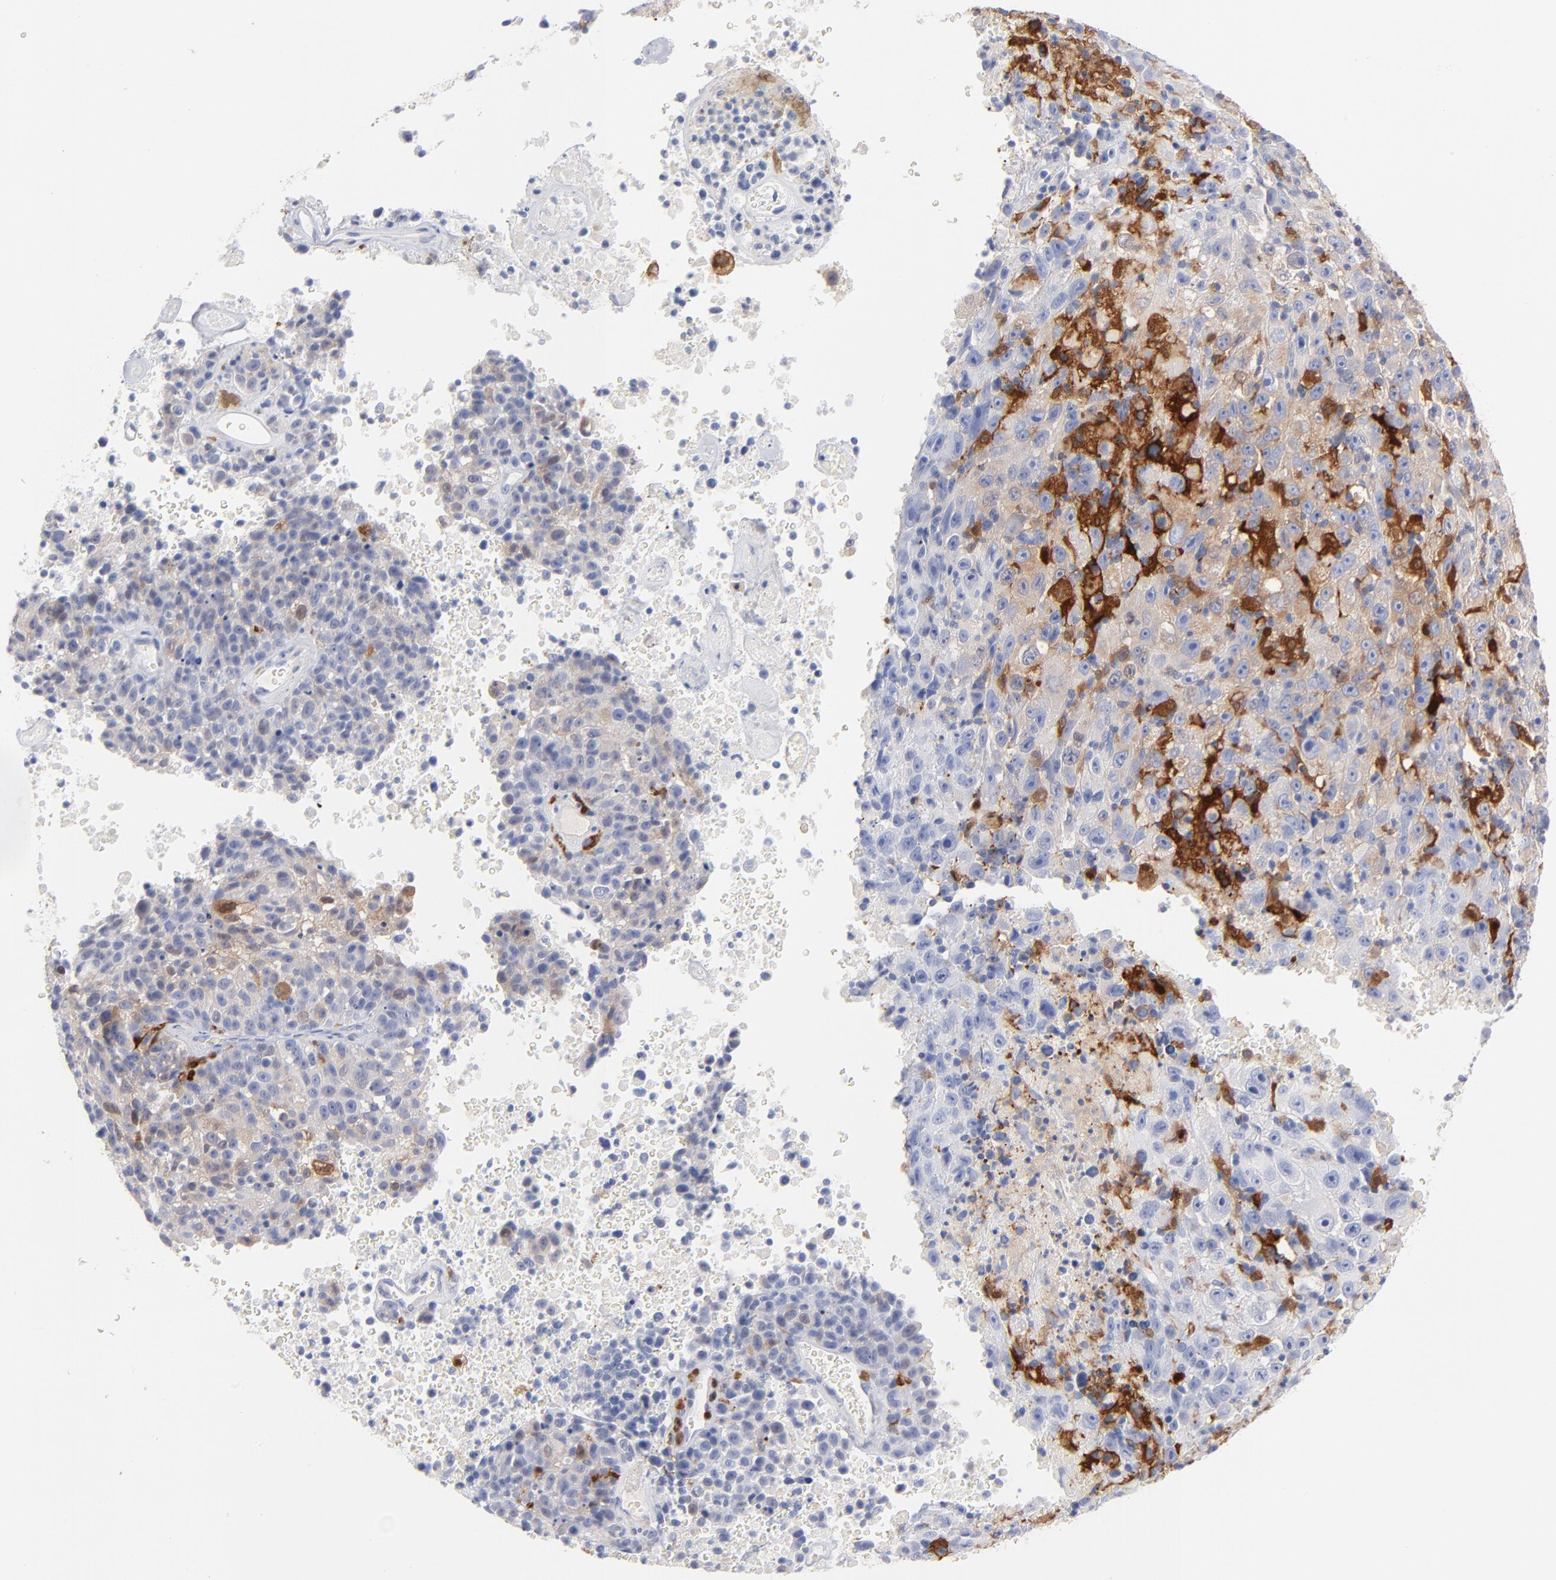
{"staining": {"intensity": "negative", "quantity": "none", "location": "none"}, "tissue": "melanoma", "cell_type": "Tumor cells", "image_type": "cancer", "snomed": [{"axis": "morphology", "description": "Malignant melanoma, Metastatic site"}, {"axis": "topography", "description": "Cerebral cortex"}], "caption": "IHC of human malignant melanoma (metastatic site) demonstrates no expression in tumor cells.", "gene": "IFIT2", "patient": {"sex": "female", "age": 52}}